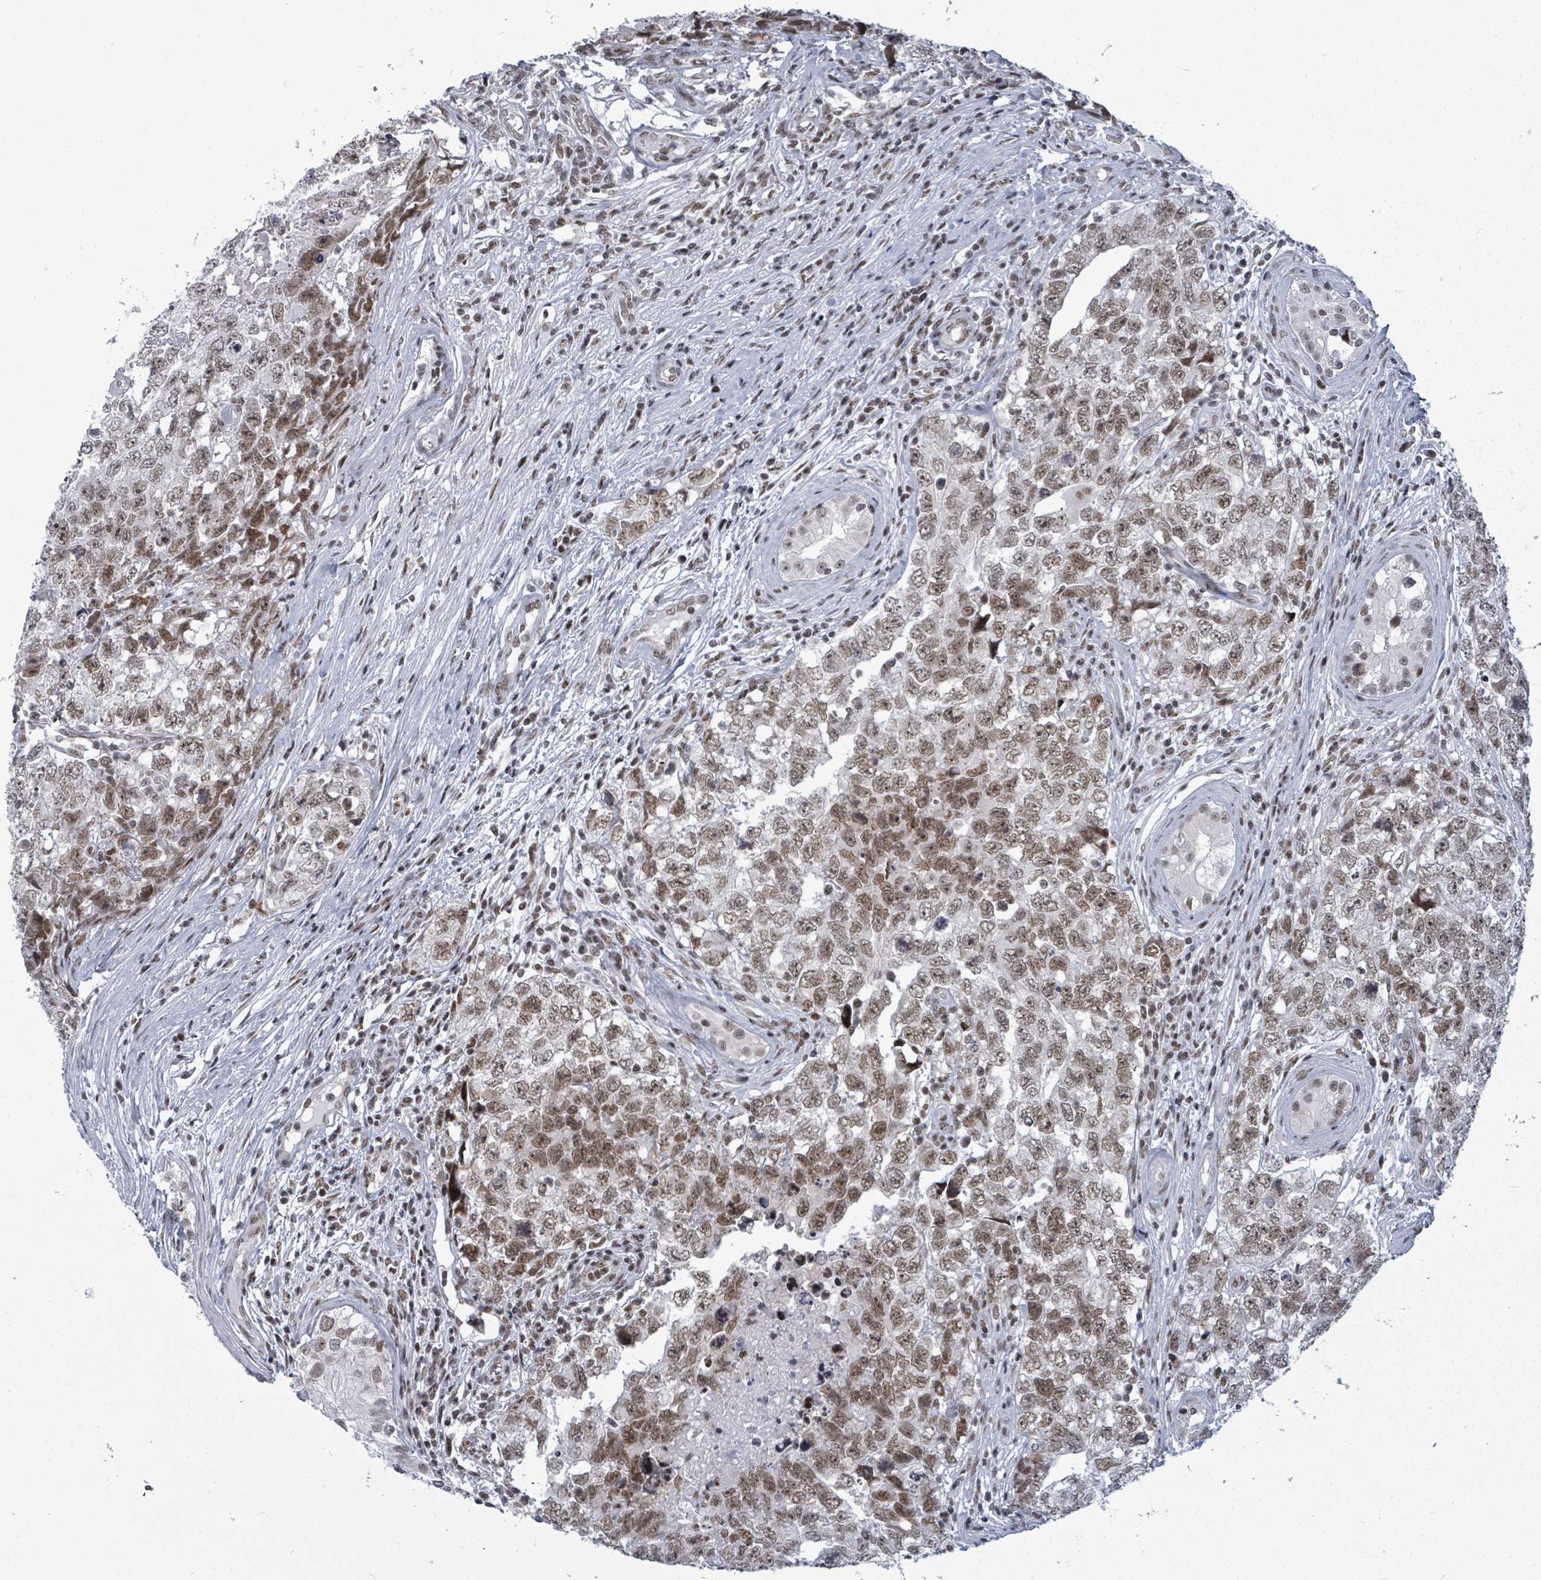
{"staining": {"intensity": "moderate", "quantity": ">75%", "location": "nuclear"}, "tissue": "testis cancer", "cell_type": "Tumor cells", "image_type": "cancer", "snomed": [{"axis": "morphology", "description": "Carcinoma, Embryonal, NOS"}, {"axis": "topography", "description": "Testis"}], "caption": "Testis cancer stained with IHC exhibits moderate nuclear positivity in about >75% of tumor cells. The staining was performed using DAB (3,3'-diaminobenzidine) to visualize the protein expression in brown, while the nuclei were stained in blue with hematoxylin (Magnification: 20x).", "gene": "ERCC5", "patient": {"sex": "male", "age": 22}}